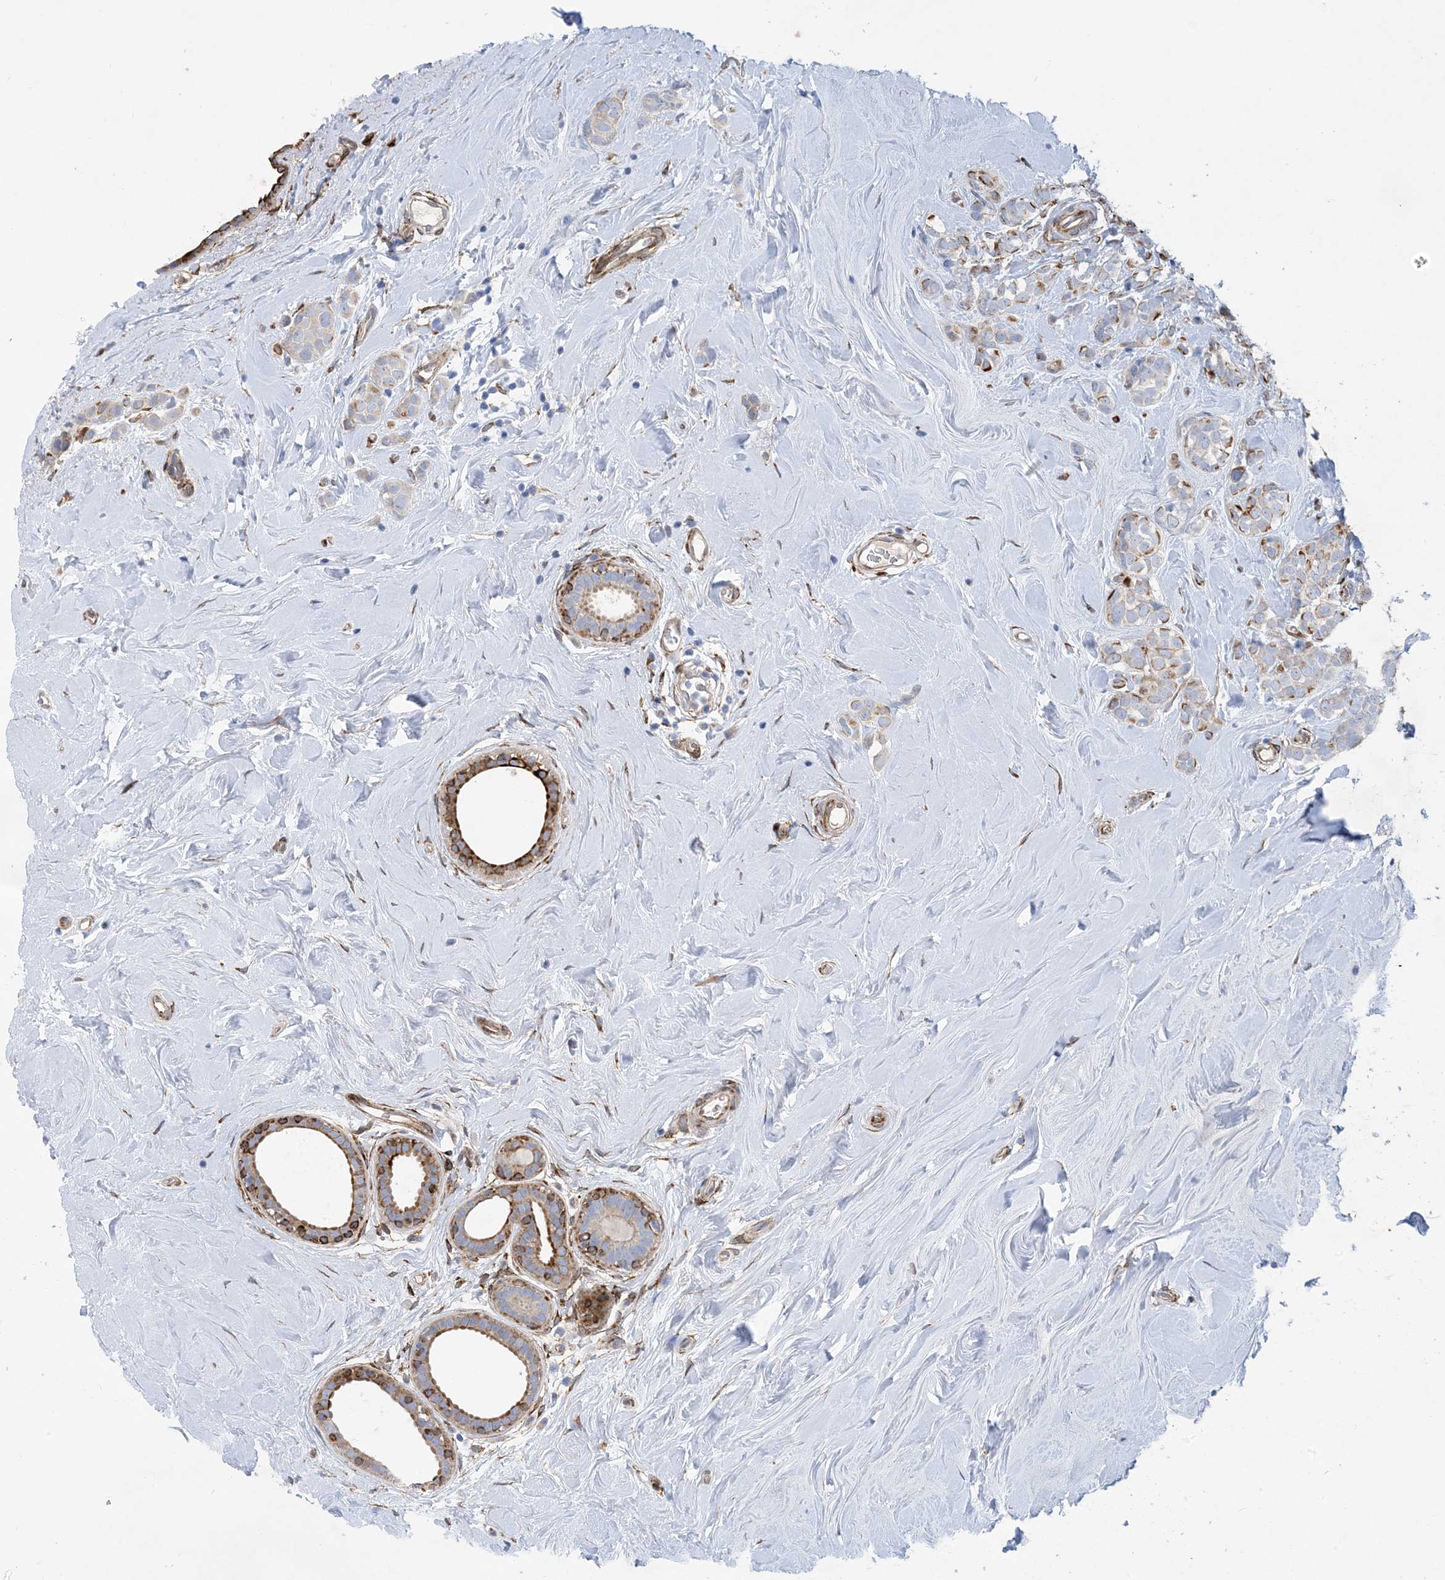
{"staining": {"intensity": "moderate", "quantity": "<25%", "location": "cytoplasmic/membranous"}, "tissue": "breast cancer", "cell_type": "Tumor cells", "image_type": "cancer", "snomed": [{"axis": "morphology", "description": "Lobular carcinoma"}, {"axis": "topography", "description": "Breast"}], "caption": "Brown immunohistochemical staining in breast cancer shows moderate cytoplasmic/membranous expression in about <25% of tumor cells.", "gene": "RBMS3", "patient": {"sex": "female", "age": 47}}